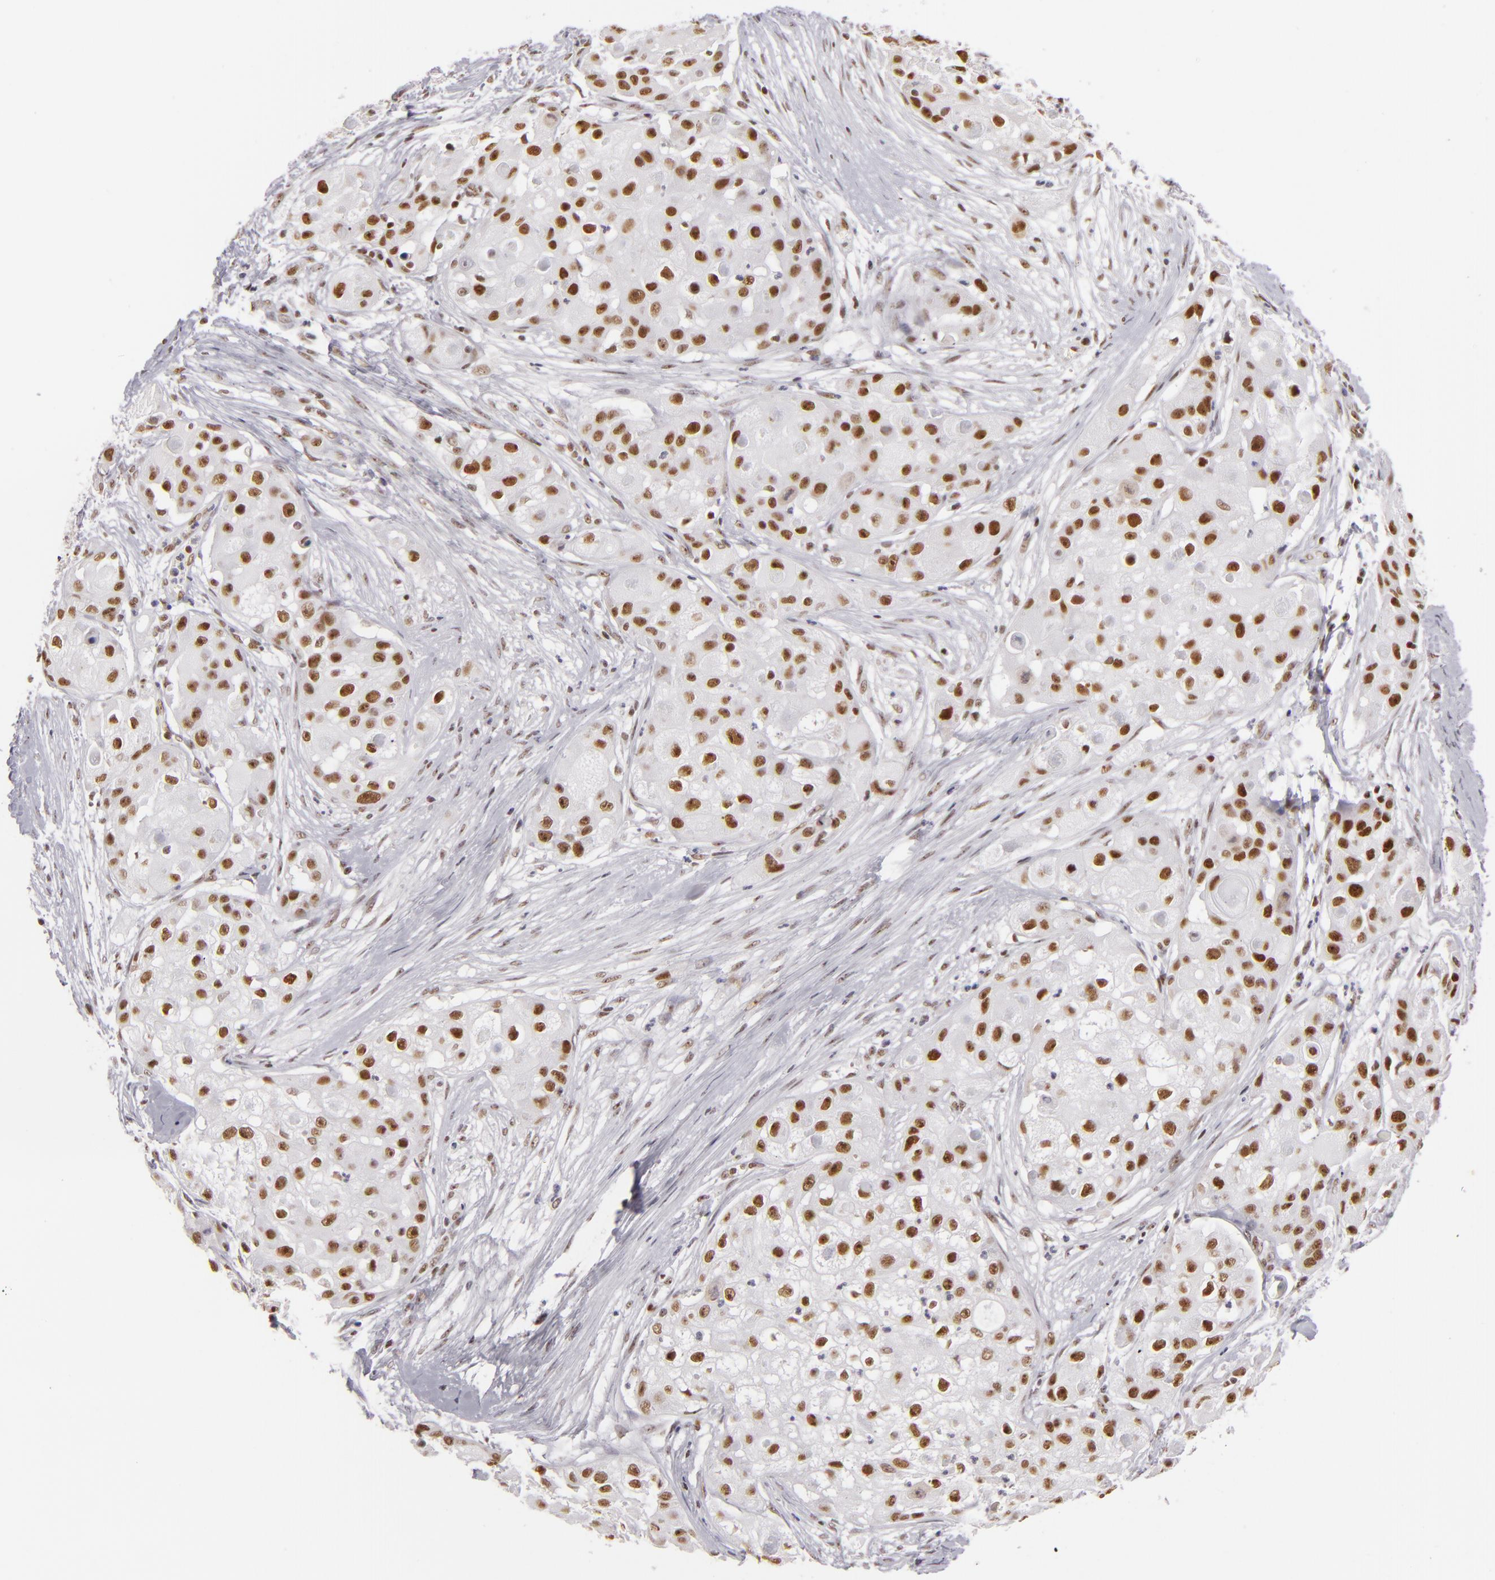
{"staining": {"intensity": "strong", "quantity": ">75%", "location": "nuclear"}, "tissue": "skin cancer", "cell_type": "Tumor cells", "image_type": "cancer", "snomed": [{"axis": "morphology", "description": "Squamous cell carcinoma, NOS"}, {"axis": "topography", "description": "Skin"}], "caption": "The image shows staining of squamous cell carcinoma (skin), revealing strong nuclear protein positivity (brown color) within tumor cells.", "gene": "DAXX", "patient": {"sex": "female", "age": 57}}